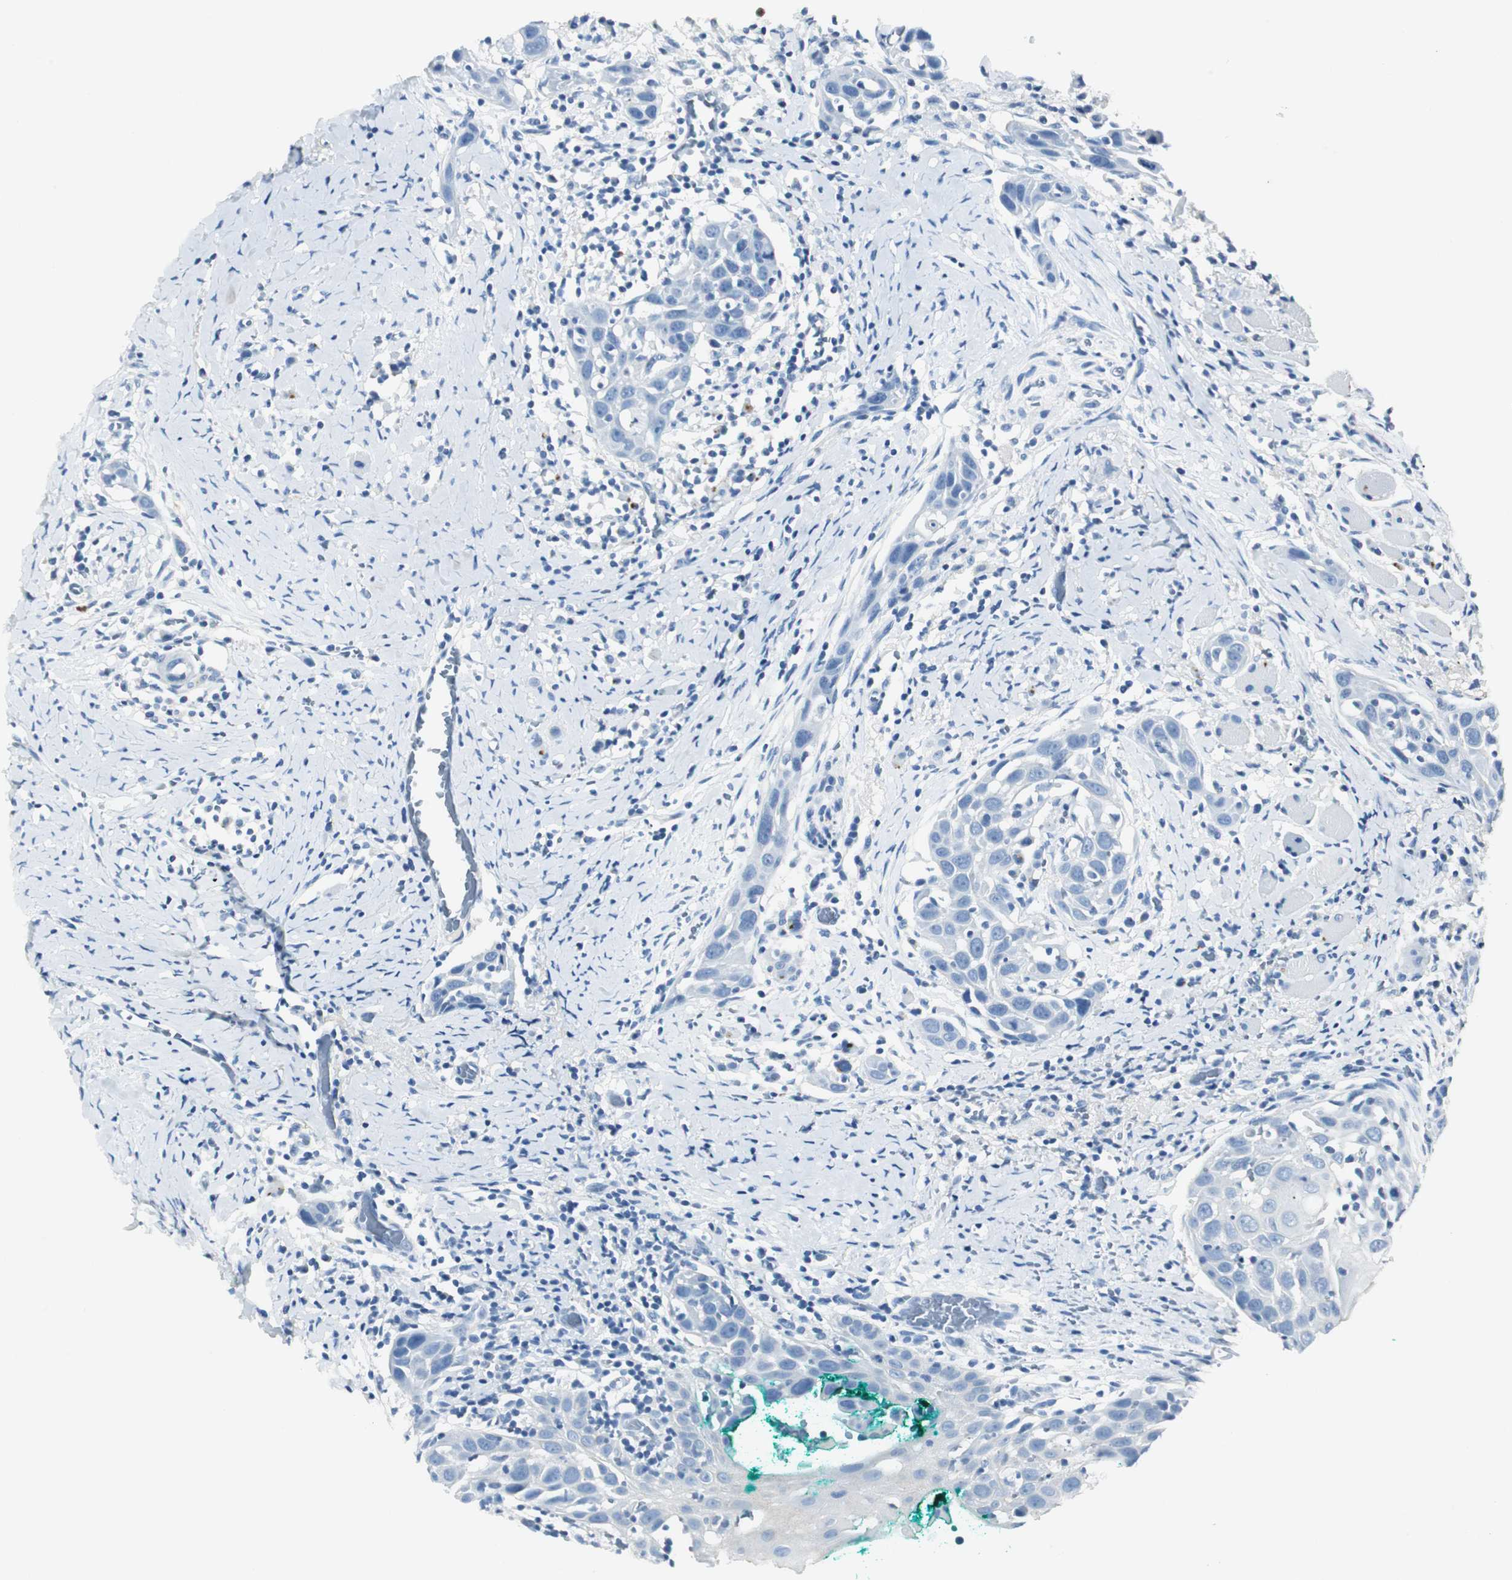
{"staining": {"intensity": "negative", "quantity": "none", "location": "none"}, "tissue": "head and neck cancer", "cell_type": "Tumor cells", "image_type": "cancer", "snomed": [{"axis": "morphology", "description": "Normal tissue, NOS"}, {"axis": "morphology", "description": "Squamous cell carcinoma, NOS"}, {"axis": "topography", "description": "Oral tissue"}, {"axis": "topography", "description": "Head-Neck"}], "caption": "Tumor cells are negative for brown protein staining in head and neck squamous cell carcinoma.", "gene": "LRP2", "patient": {"sex": "female", "age": 50}}